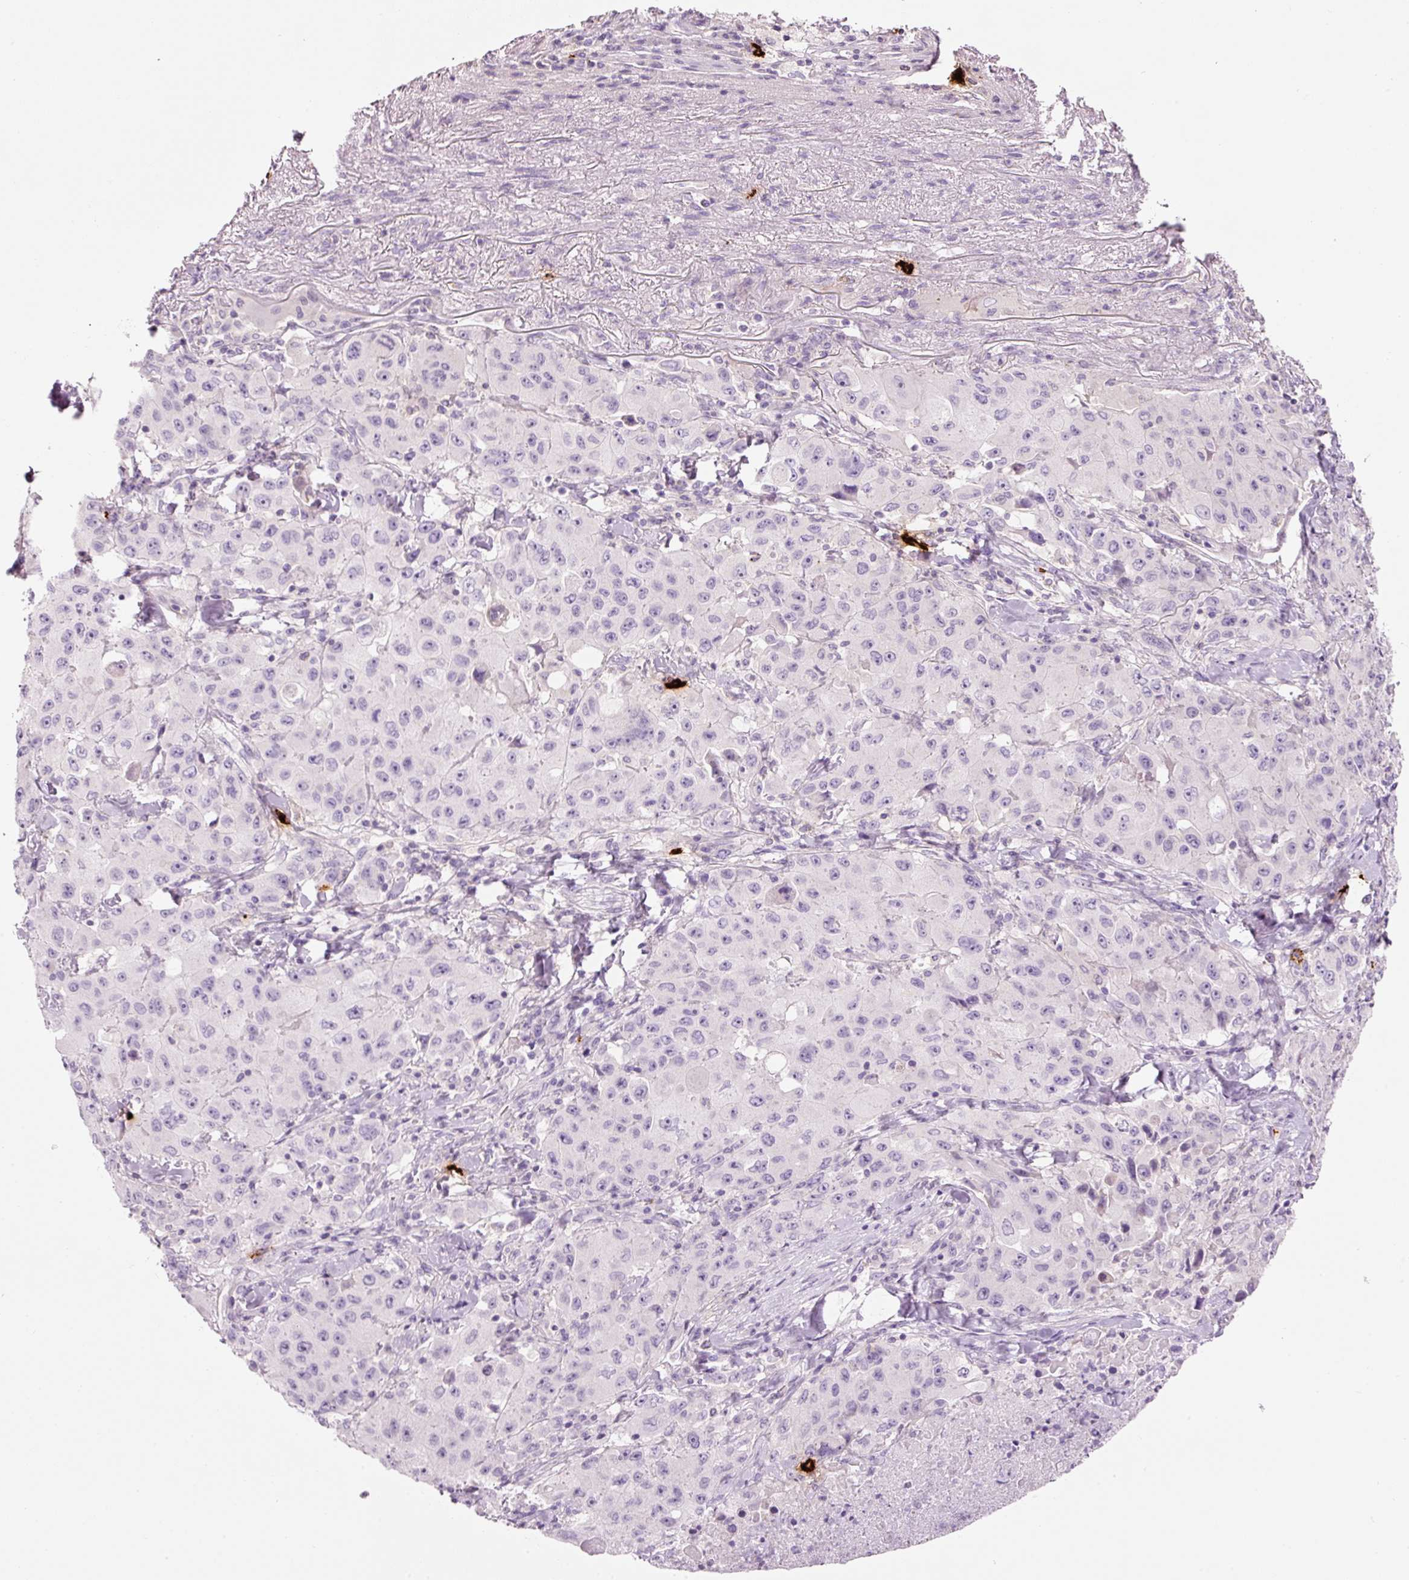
{"staining": {"intensity": "negative", "quantity": "none", "location": "none"}, "tissue": "lung cancer", "cell_type": "Tumor cells", "image_type": "cancer", "snomed": [{"axis": "morphology", "description": "Squamous cell carcinoma, NOS"}, {"axis": "topography", "description": "Lung"}], "caption": "Immunohistochemical staining of human lung cancer (squamous cell carcinoma) displays no significant staining in tumor cells.", "gene": "CMA1", "patient": {"sex": "male", "age": 63}}